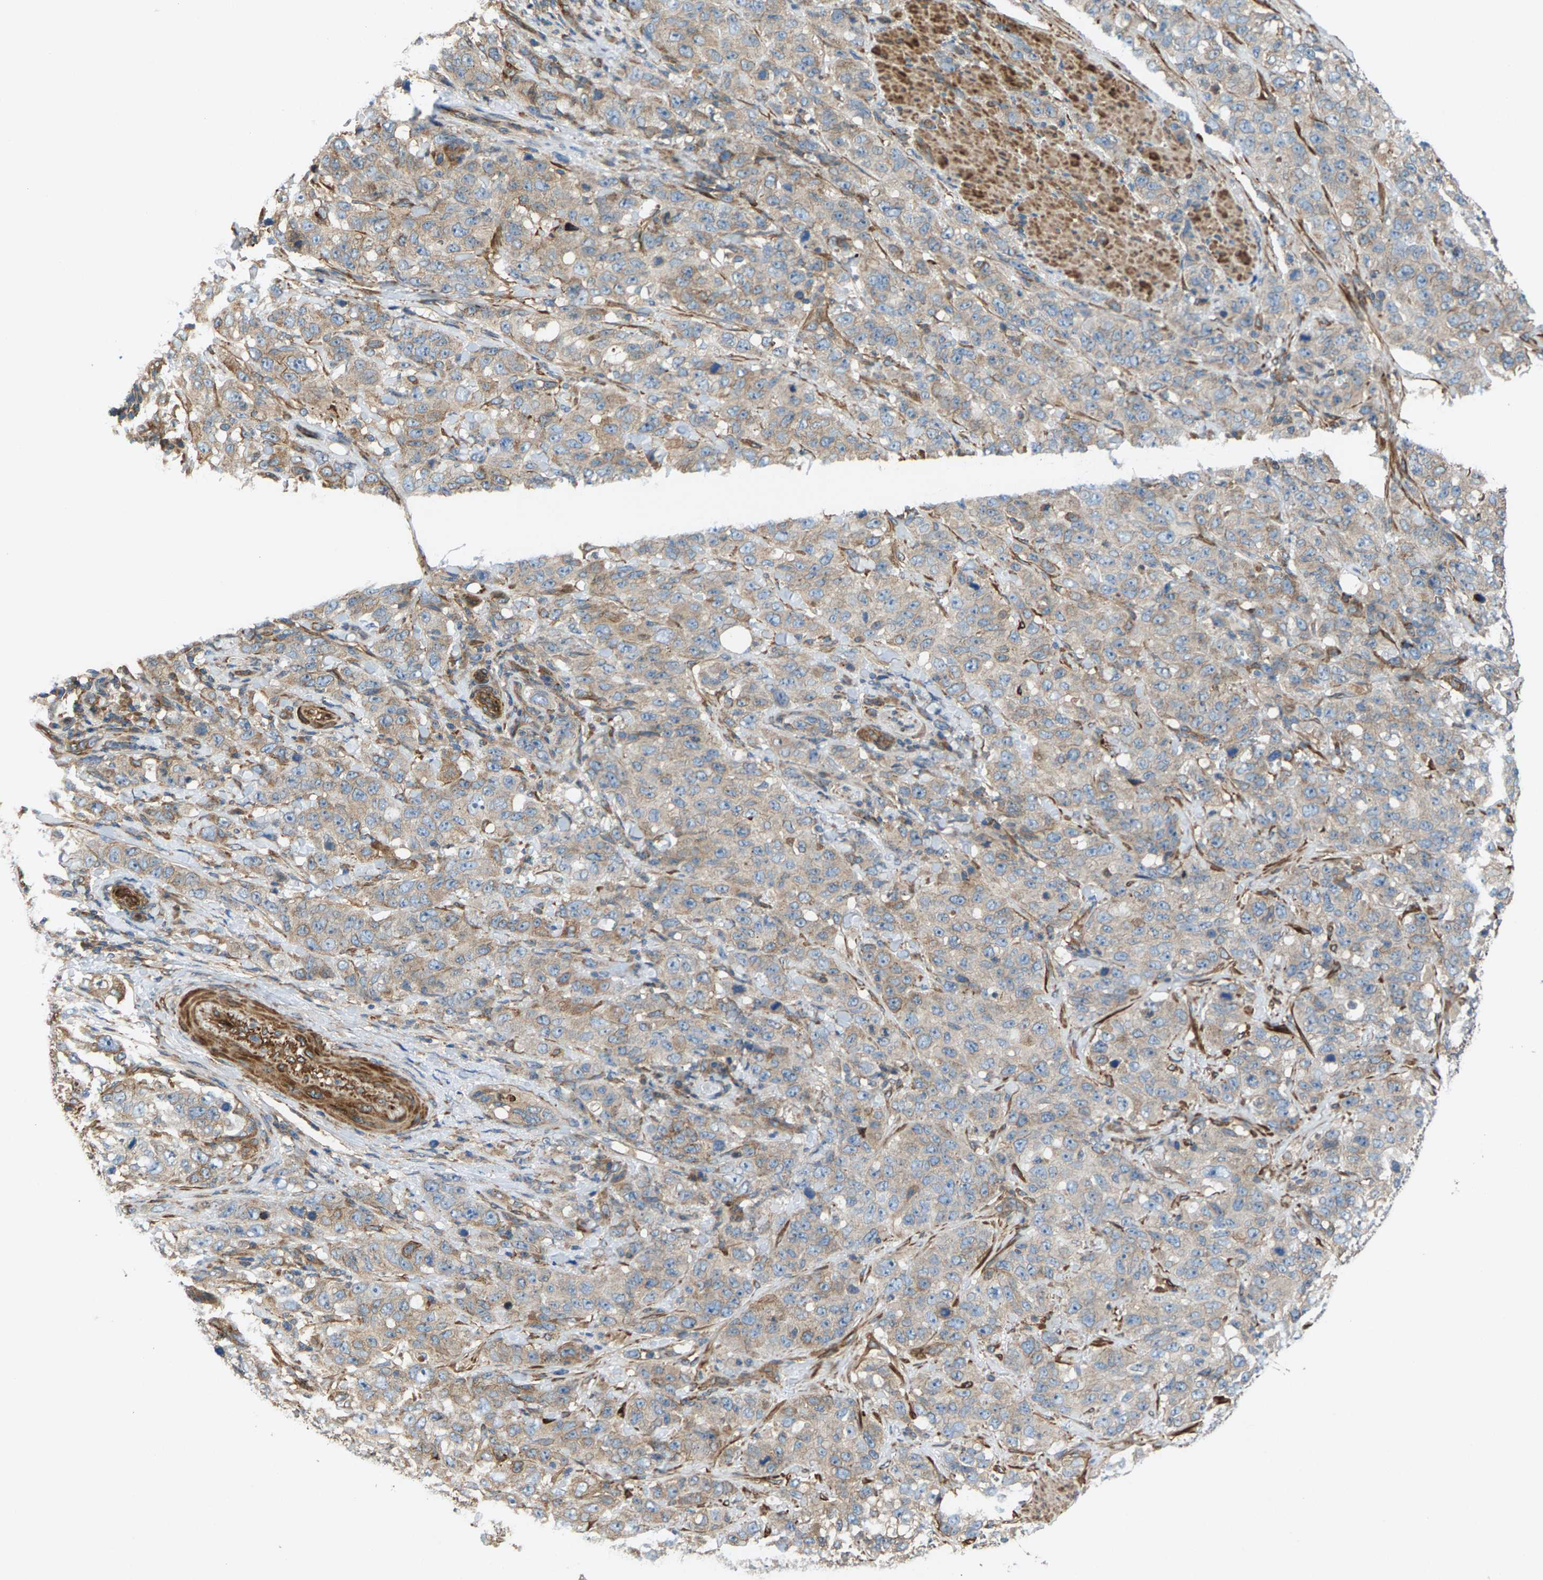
{"staining": {"intensity": "weak", "quantity": "<25%", "location": "cytoplasmic/membranous"}, "tissue": "stomach cancer", "cell_type": "Tumor cells", "image_type": "cancer", "snomed": [{"axis": "morphology", "description": "Adenocarcinoma, NOS"}, {"axis": "topography", "description": "Stomach"}], "caption": "Adenocarcinoma (stomach) was stained to show a protein in brown. There is no significant staining in tumor cells. Nuclei are stained in blue.", "gene": "PDCL", "patient": {"sex": "male", "age": 48}}